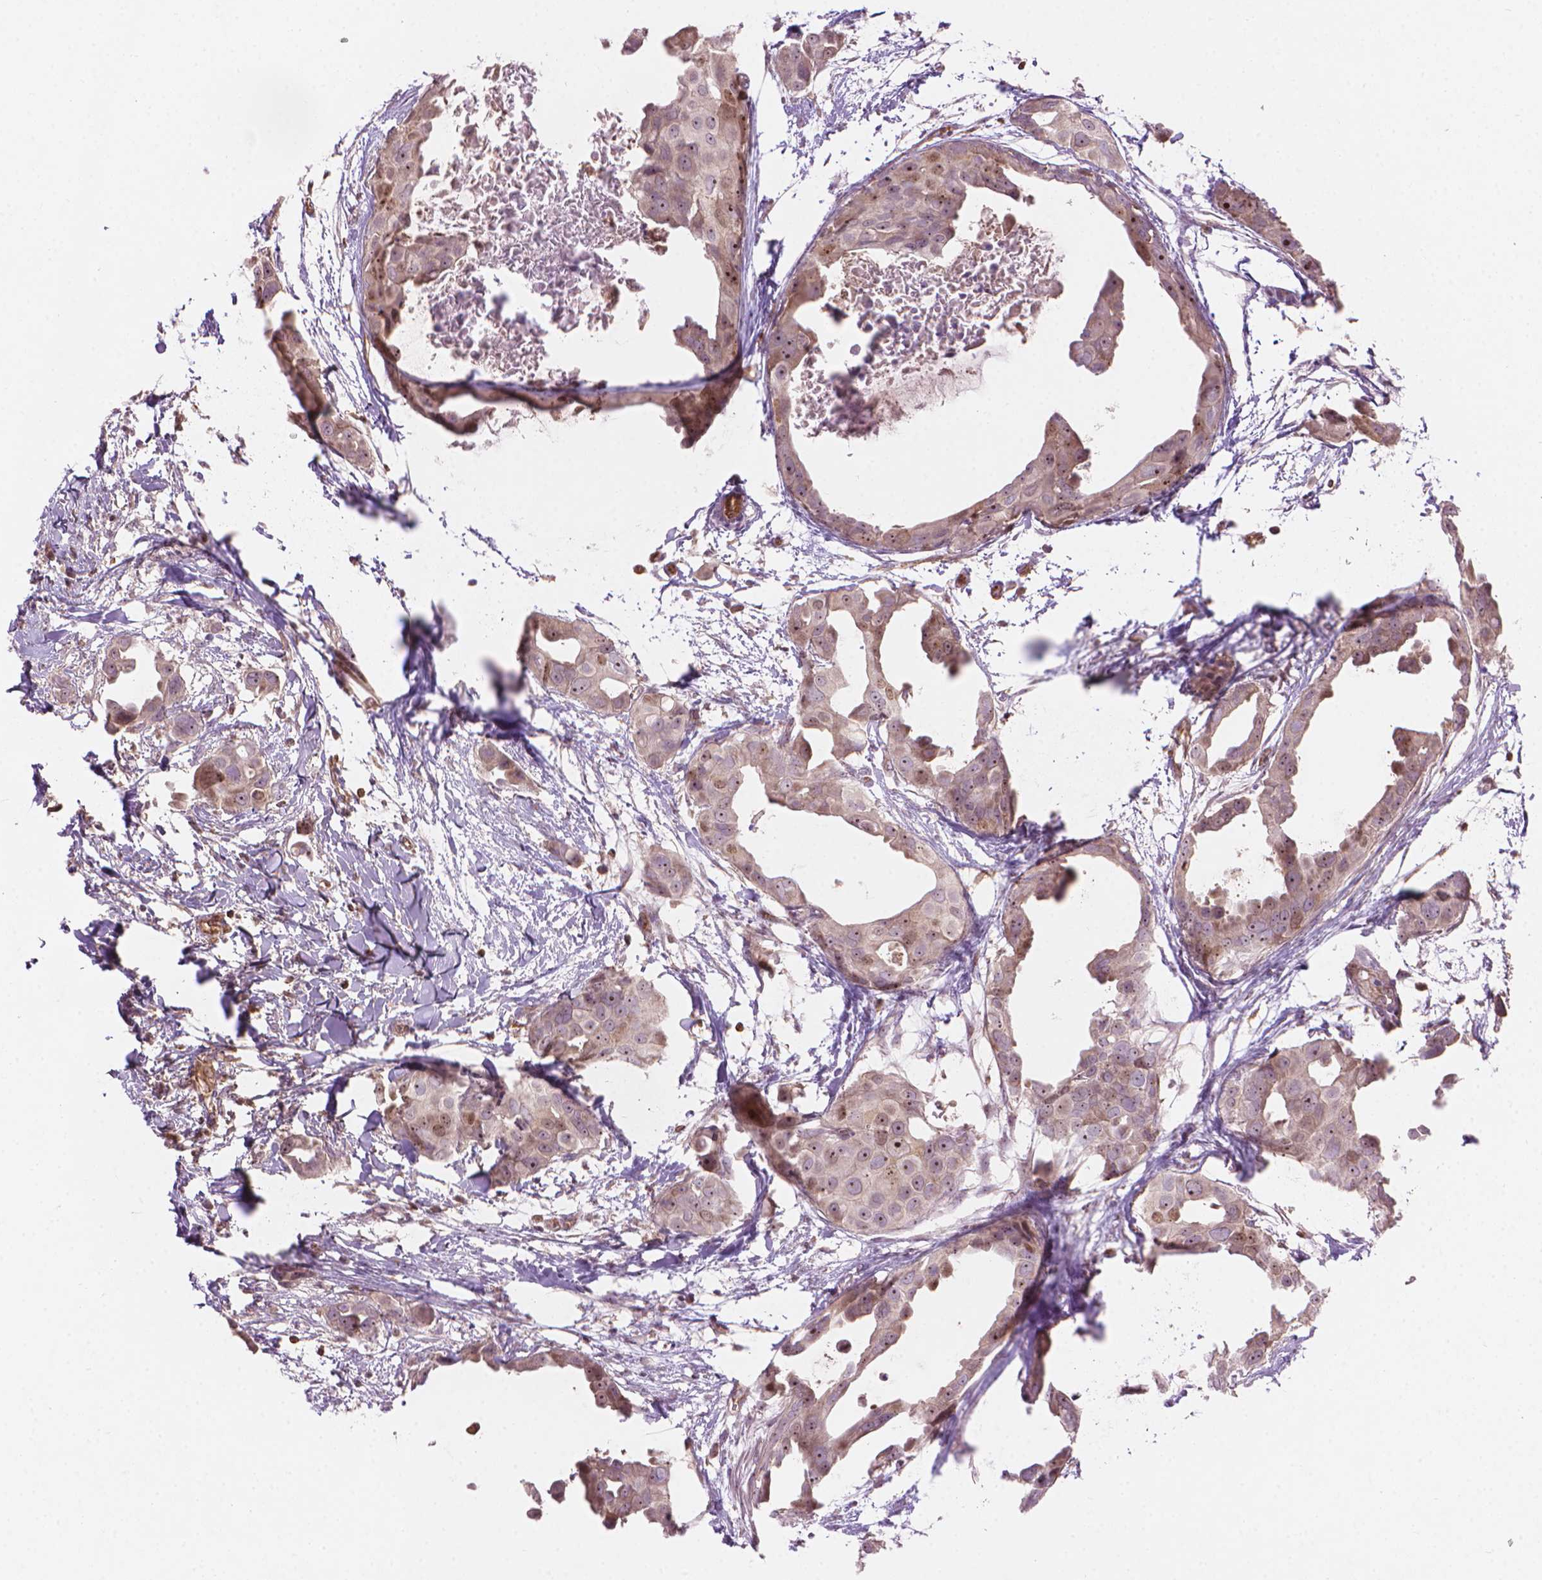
{"staining": {"intensity": "moderate", "quantity": "25%-75%", "location": "nuclear"}, "tissue": "breast cancer", "cell_type": "Tumor cells", "image_type": "cancer", "snomed": [{"axis": "morphology", "description": "Duct carcinoma"}, {"axis": "topography", "description": "Breast"}], "caption": "Brown immunohistochemical staining in breast cancer (intraductal carcinoma) displays moderate nuclear expression in about 25%-75% of tumor cells.", "gene": "SMC2", "patient": {"sex": "female", "age": 38}}